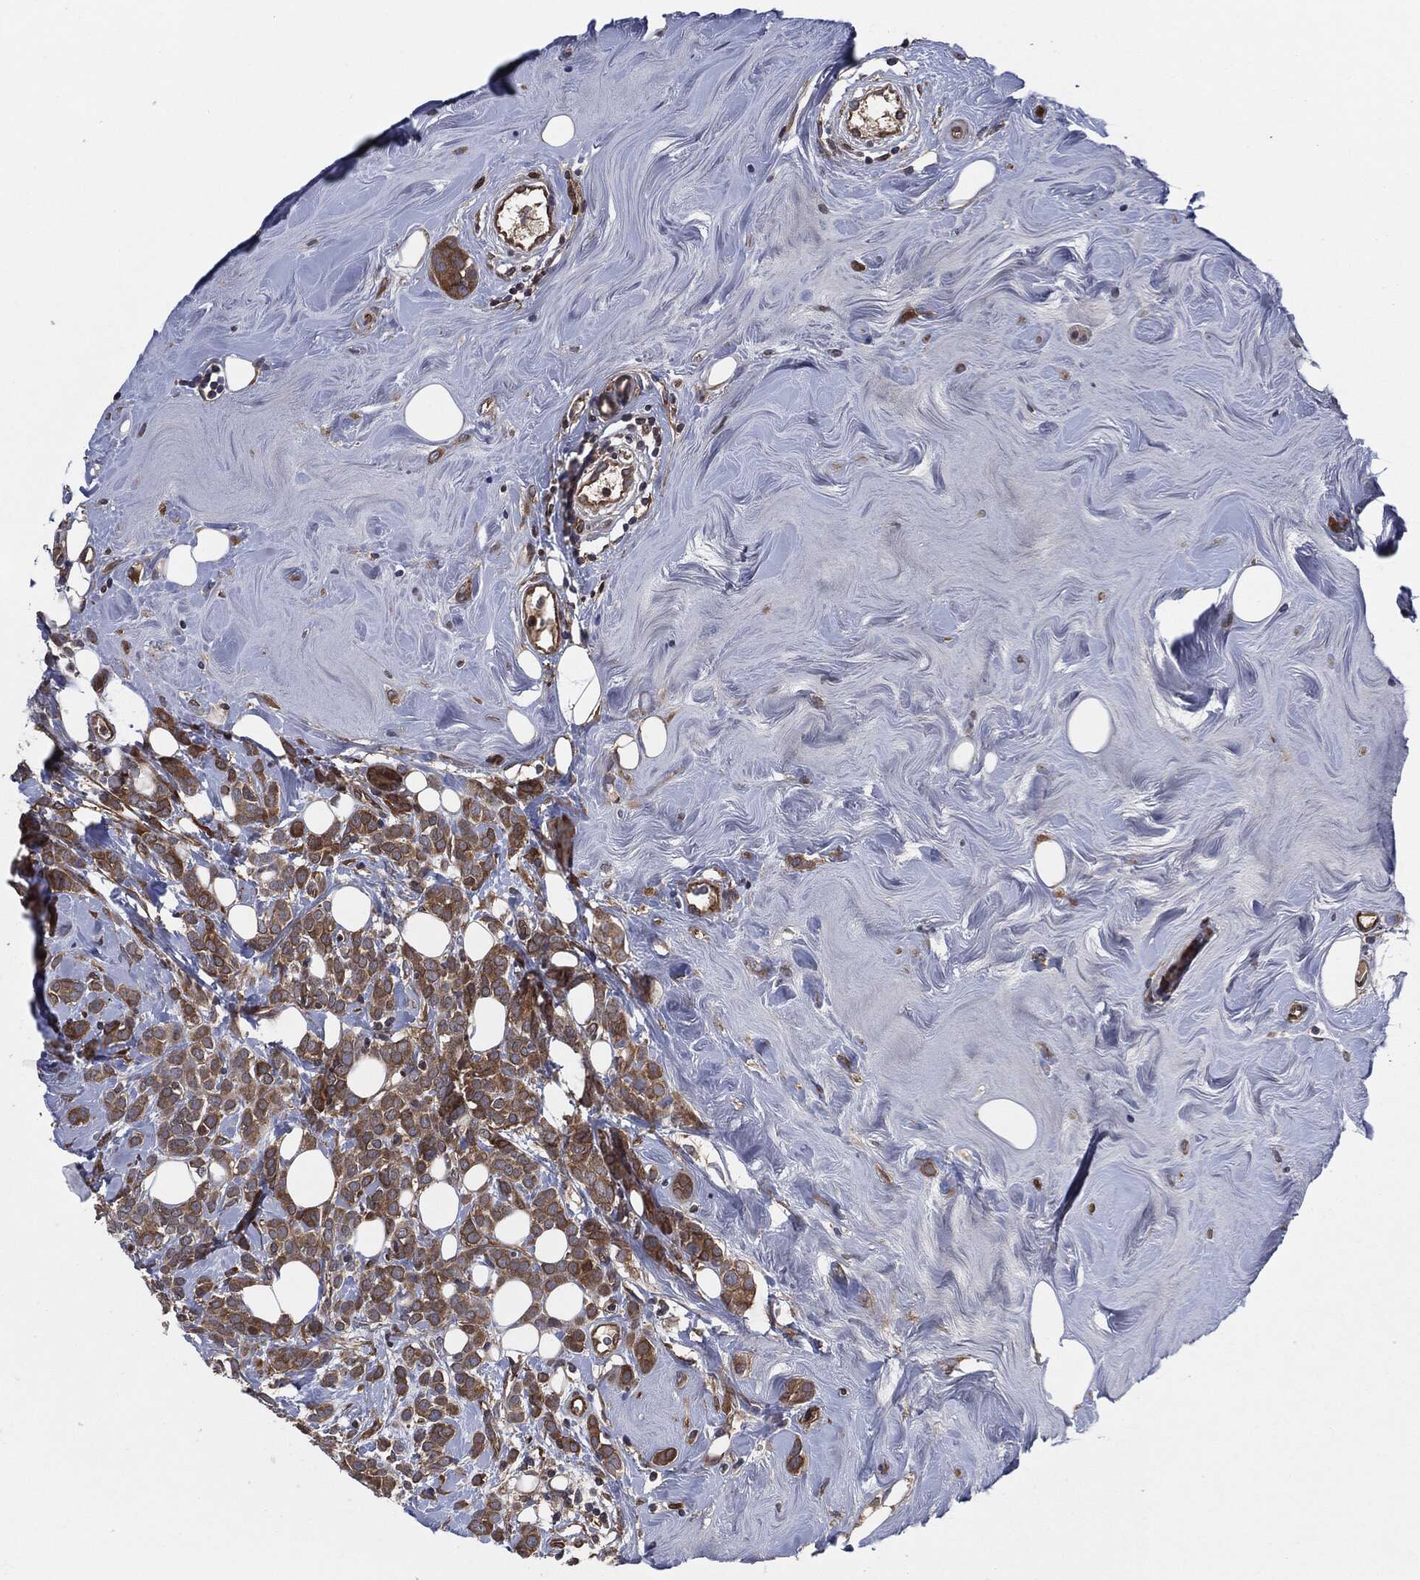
{"staining": {"intensity": "moderate", "quantity": ">75%", "location": "cytoplasmic/membranous"}, "tissue": "breast cancer", "cell_type": "Tumor cells", "image_type": "cancer", "snomed": [{"axis": "morphology", "description": "Lobular carcinoma"}, {"axis": "topography", "description": "Breast"}], "caption": "Tumor cells show medium levels of moderate cytoplasmic/membranous staining in about >75% of cells in lobular carcinoma (breast). (DAB = brown stain, brightfield microscopy at high magnification).", "gene": "XPNPEP1", "patient": {"sex": "female", "age": 49}}